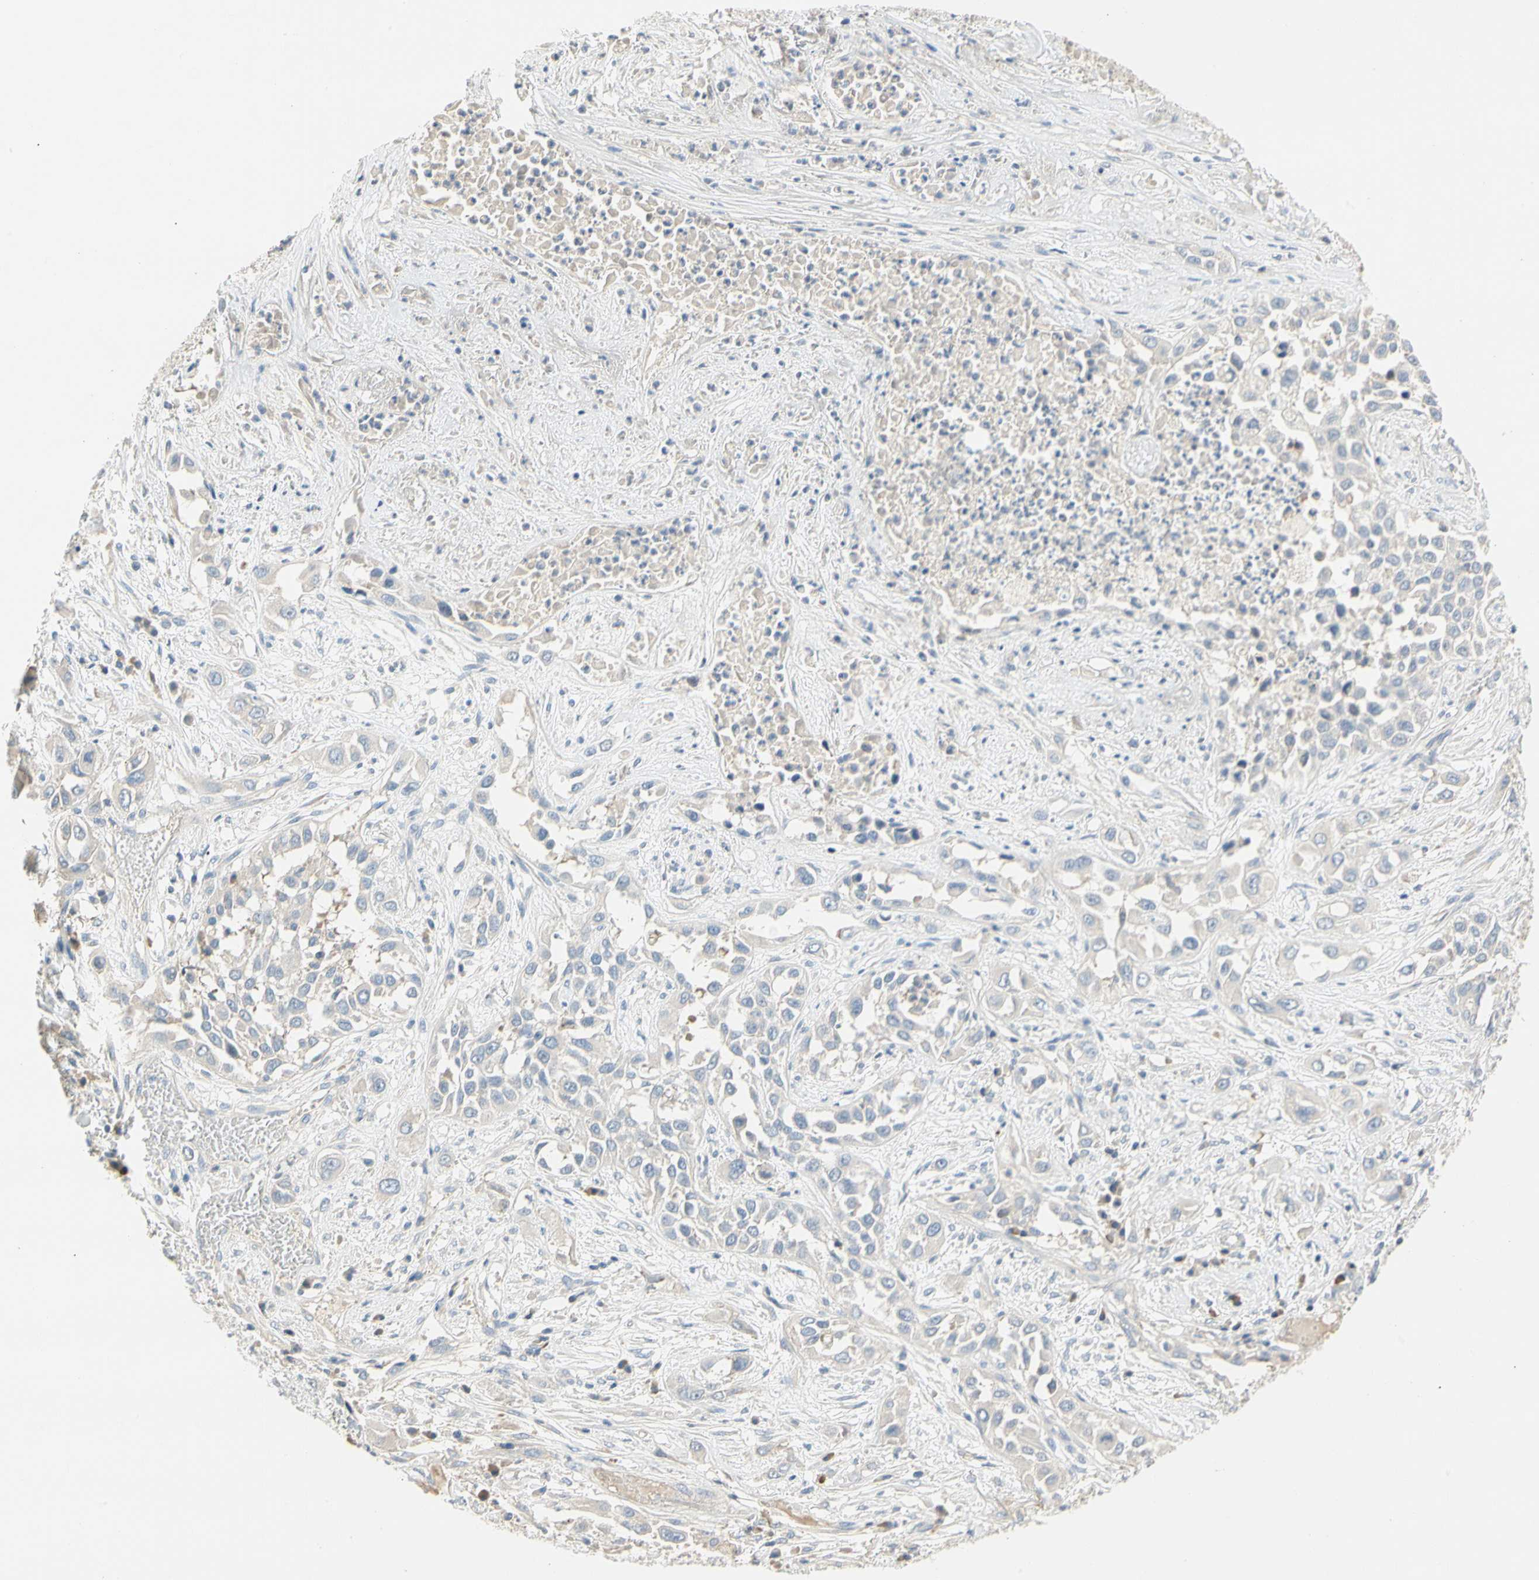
{"staining": {"intensity": "negative", "quantity": "none", "location": "none"}, "tissue": "lung cancer", "cell_type": "Tumor cells", "image_type": "cancer", "snomed": [{"axis": "morphology", "description": "Squamous cell carcinoma, NOS"}, {"axis": "topography", "description": "Lung"}], "caption": "Tumor cells show no significant staining in lung cancer.", "gene": "CCM2L", "patient": {"sex": "male", "age": 71}}